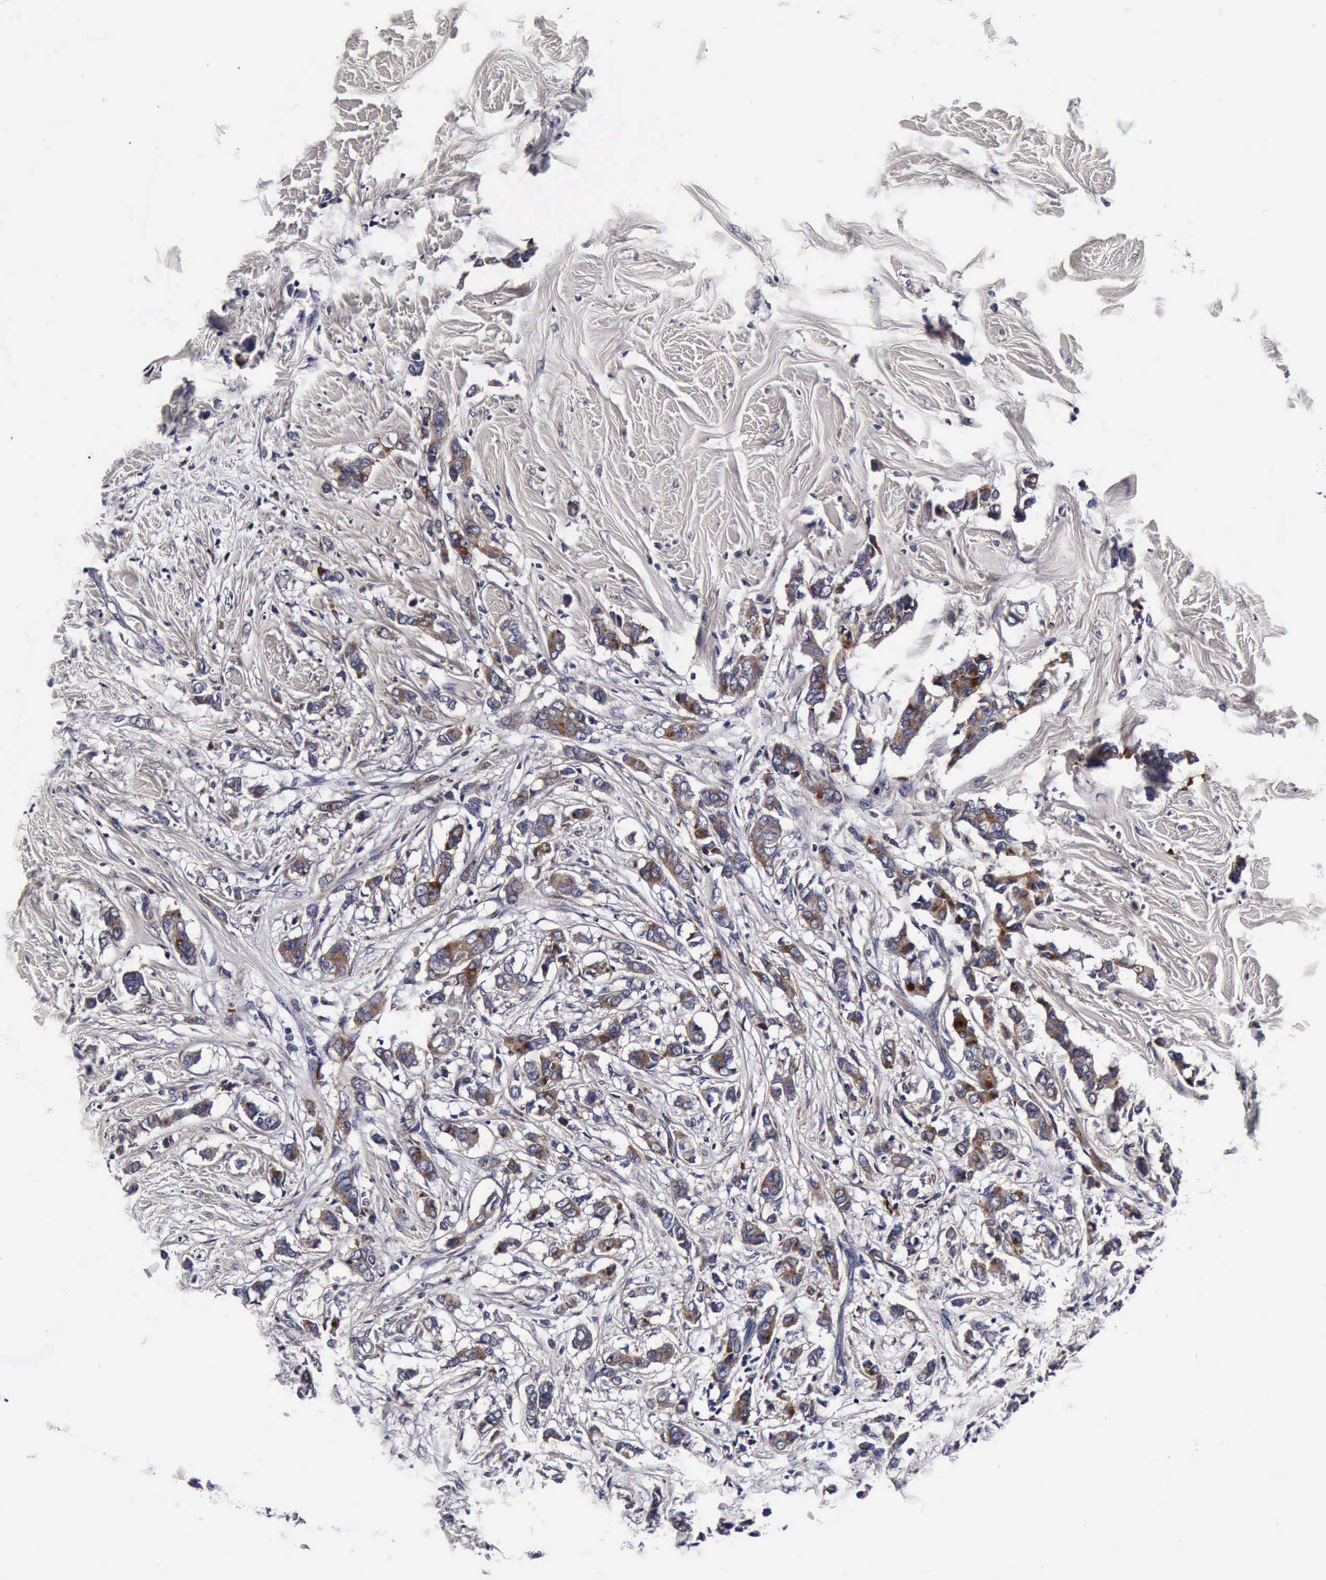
{"staining": {"intensity": "moderate", "quantity": ">75%", "location": "cytoplasmic/membranous"}, "tissue": "breast cancer", "cell_type": "Tumor cells", "image_type": "cancer", "snomed": [{"axis": "morphology", "description": "Duct carcinoma"}, {"axis": "topography", "description": "Breast"}], "caption": "Human infiltrating ductal carcinoma (breast) stained with a protein marker shows moderate staining in tumor cells.", "gene": "CST3", "patient": {"sex": "female", "age": 84}}